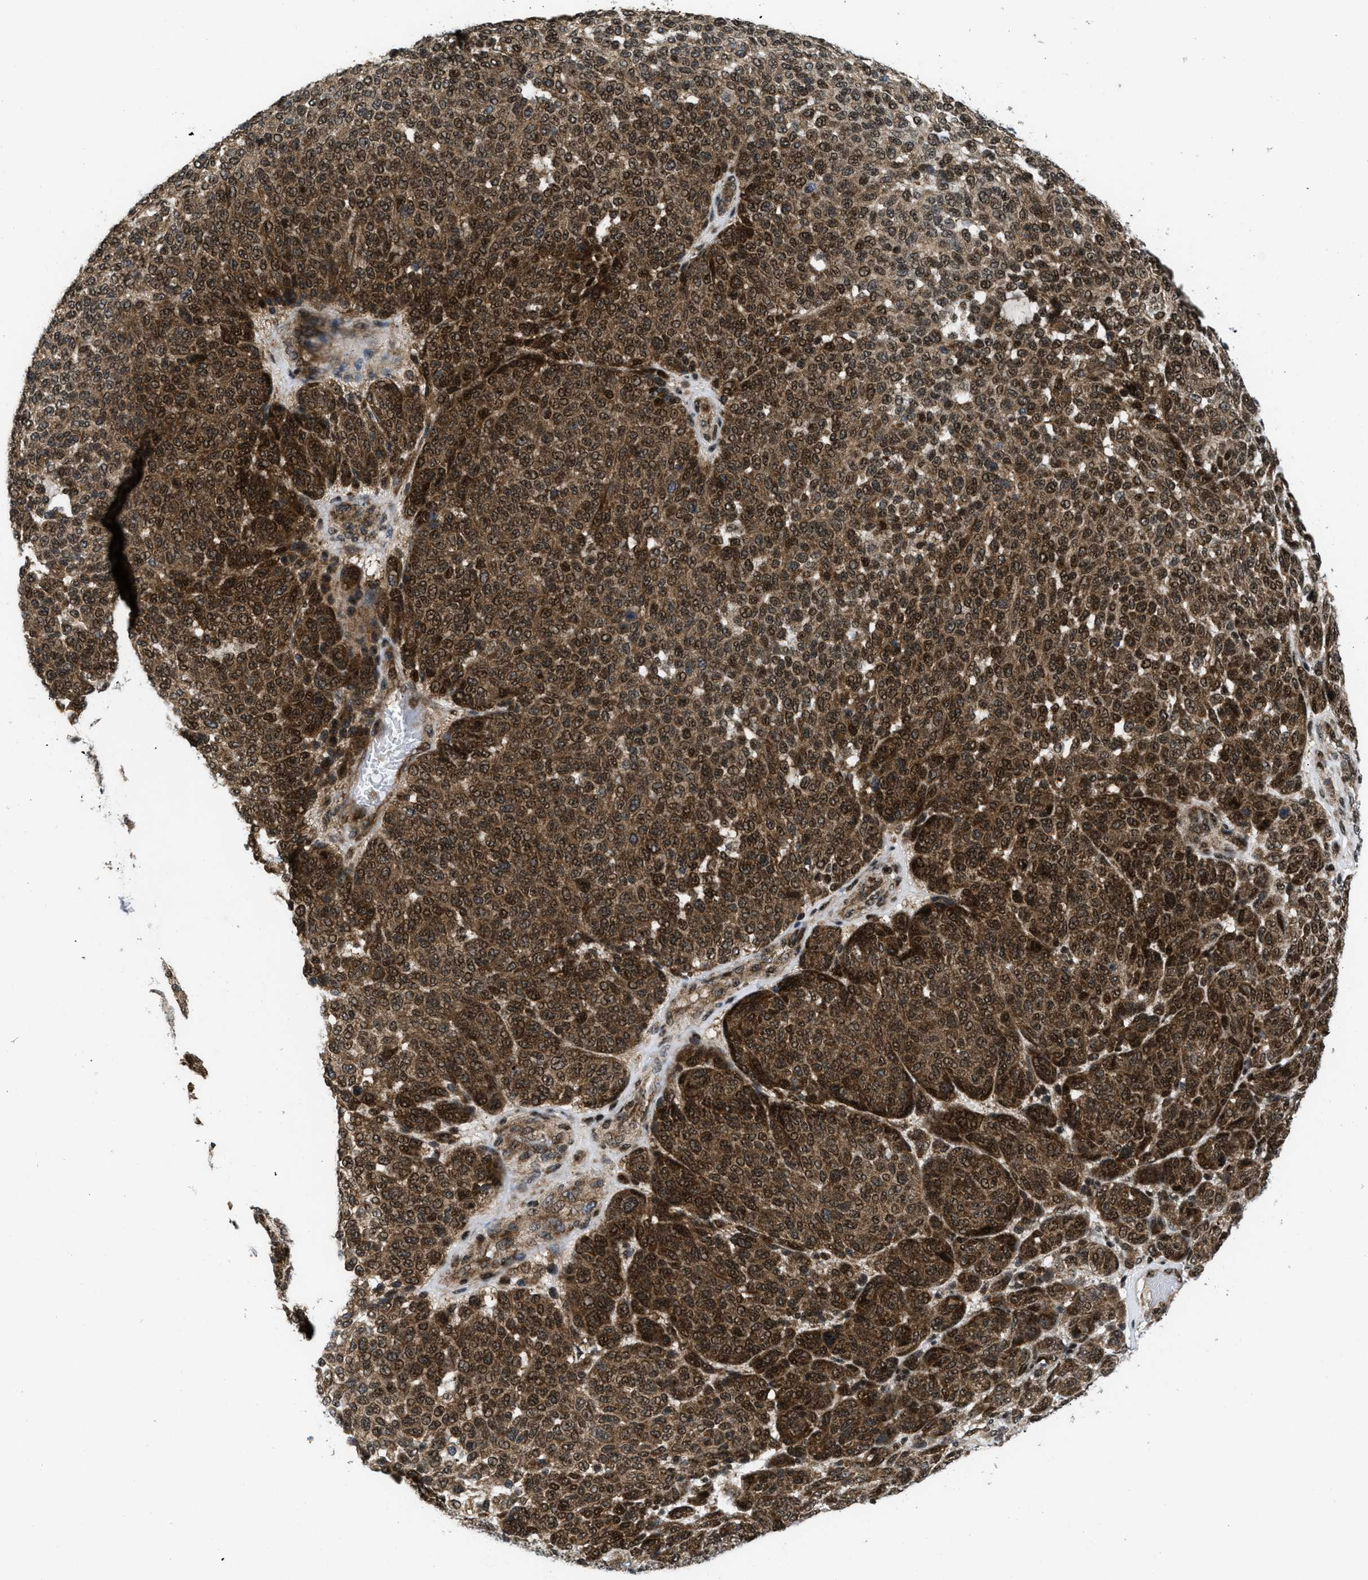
{"staining": {"intensity": "moderate", "quantity": ">75%", "location": "cytoplasmic/membranous,nuclear"}, "tissue": "melanoma", "cell_type": "Tumor cells", "image_type": "cancer", "snomed": [{"axis": "morphology", "description": "Malignant melanoma, NOS"}, {"axis": "topography", "description": "Skin"}], "caption": "Immunohistochemical staining of malignant melanoma demonstrates medium levels of moderate cytoplasmic/membranous and nuclear staining in about >75% of tumor cells. Nuclei are stained in blue.", "gene": "PPP2CB", "patient": {"sex": "male", "age": 59}}